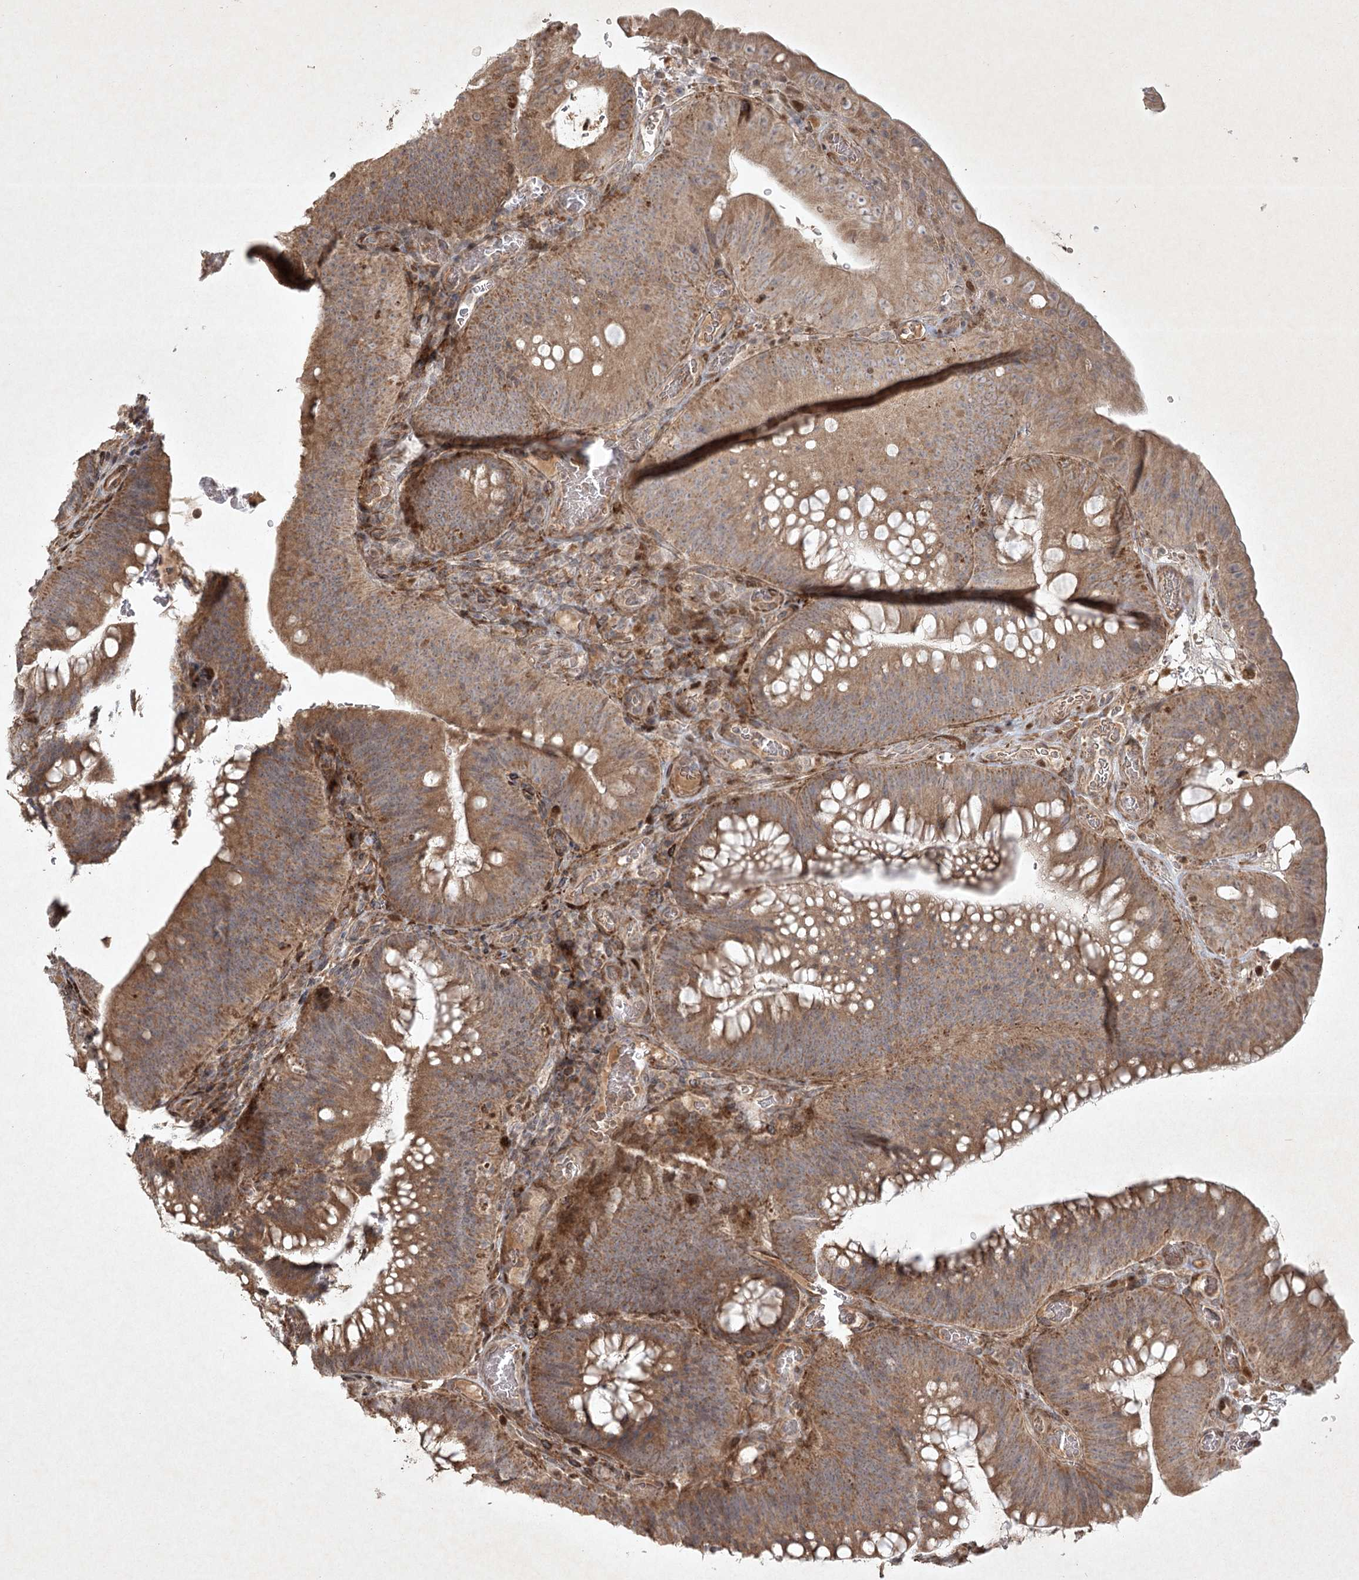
{"staining": {"intensity": "moderate", "quantity": ">75%", "location": "cytoplasmic/membranous"}, "tissue": "colorectal cancer", "cell_type": "Tumor cells", "image_type": "cancer", "snomed": [{"axis": "morphology", "description": "Normal tissue, NOS"}, {"axis": "topography", "description": "Colon"}], "caption": "IHC (DAB) staining of human colorectal cancer shows moderate cytoplasmic/membranous protein staining in about >75% of tumor cells.", "gene": "KBTBD4", "patient": {"sex": "female", "age": 82}}